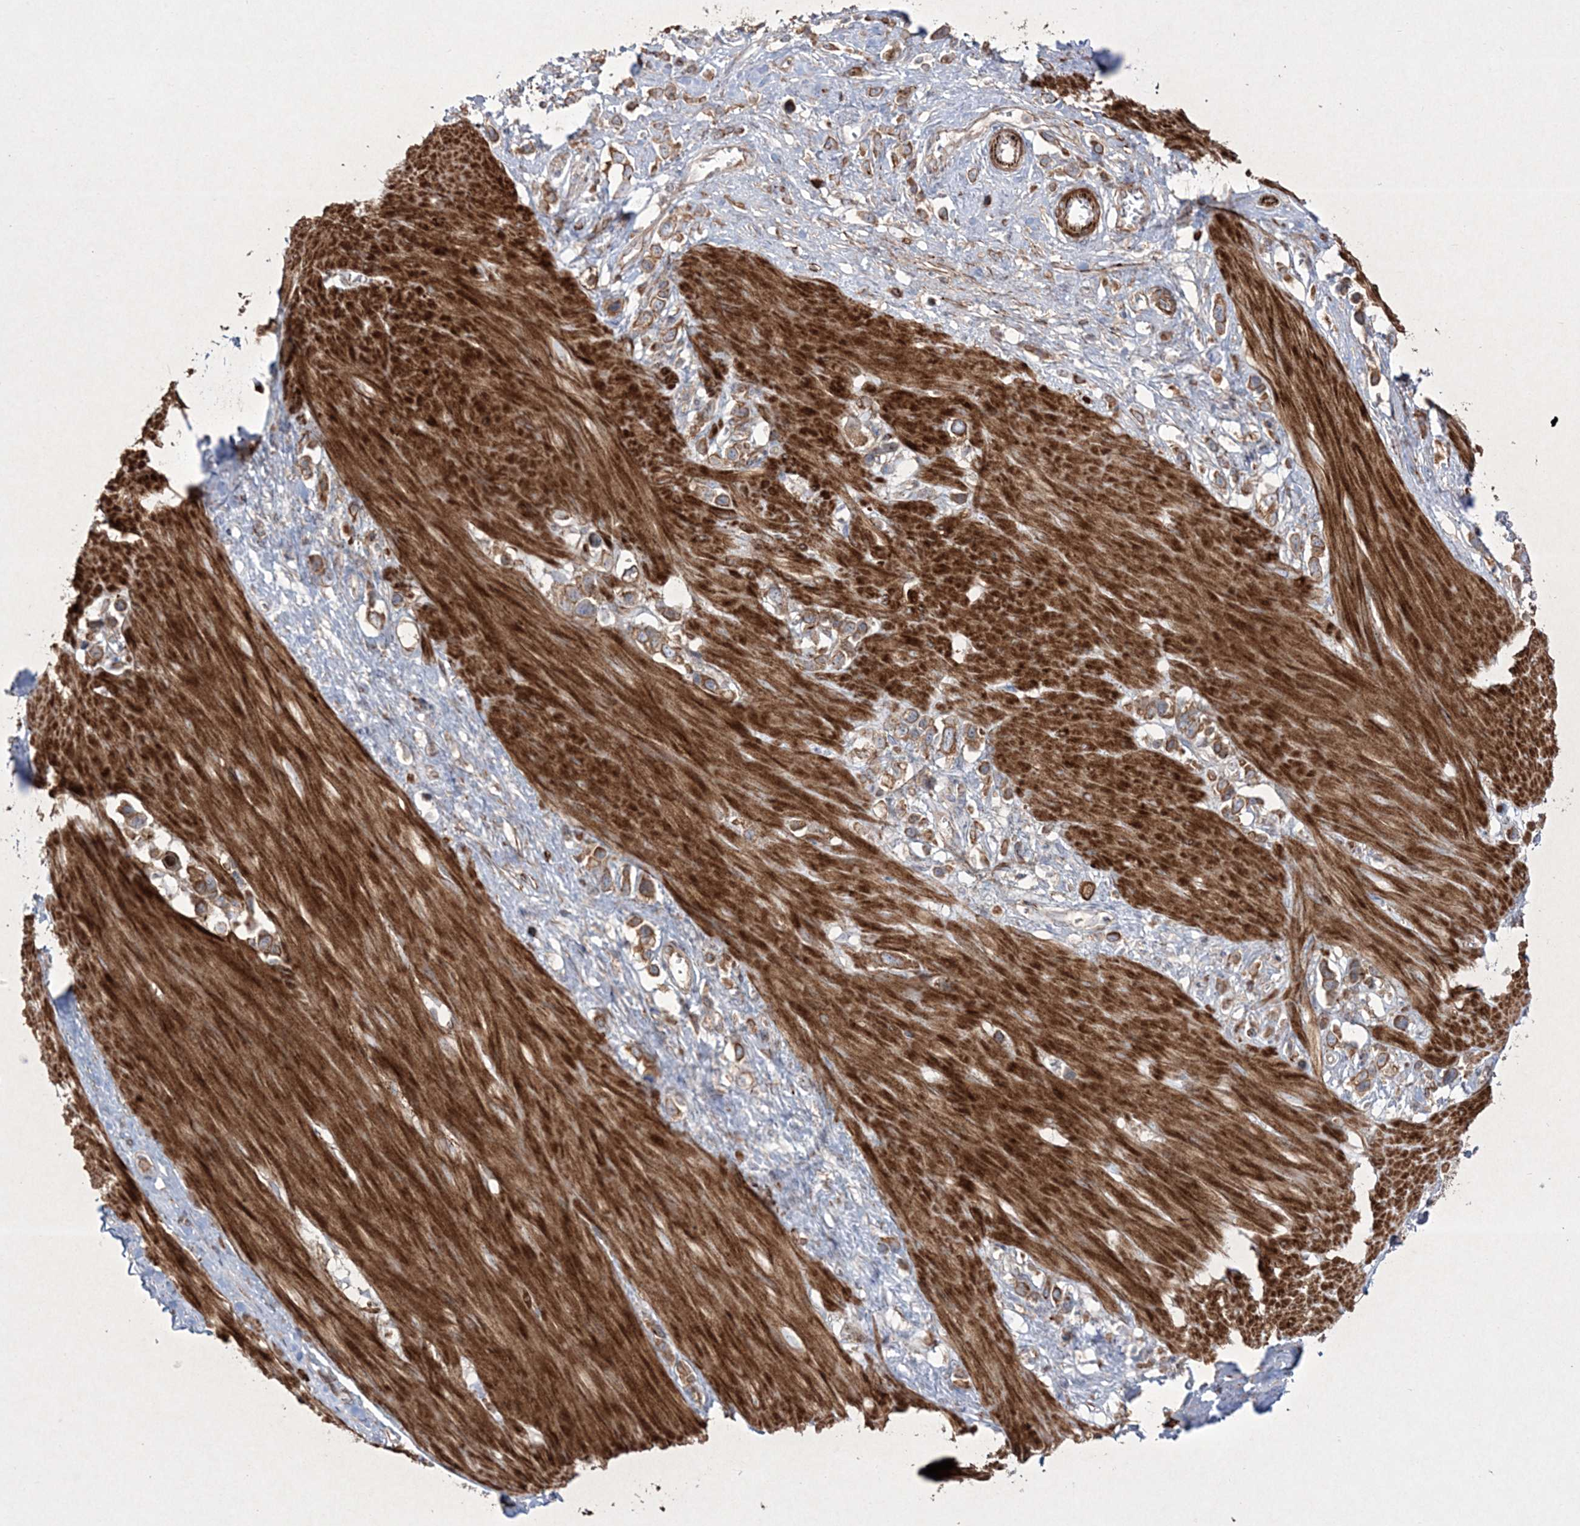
{"staining": {"intensity": "moderate", "quantity": ">75%", "location": "cytoplasmic/membranous"}, "tissue": "stomach cancer", "cell_type": "Tumor cells", "image_type": "cancer", "snomed": [{"axis": "morphology", "description": "Adenocarcinoma, NOS"}, {"axis": "topography", "description": "Stomach"}], "caption": "This is a histology image of immunohistochemistry staining of adenocarcinoma (stomach), which shows moderate staining in the cytoplasmic/membranous of tumor cells.", "gene": "RICTOR", "patient": {"sex": "female", "age": 65}}